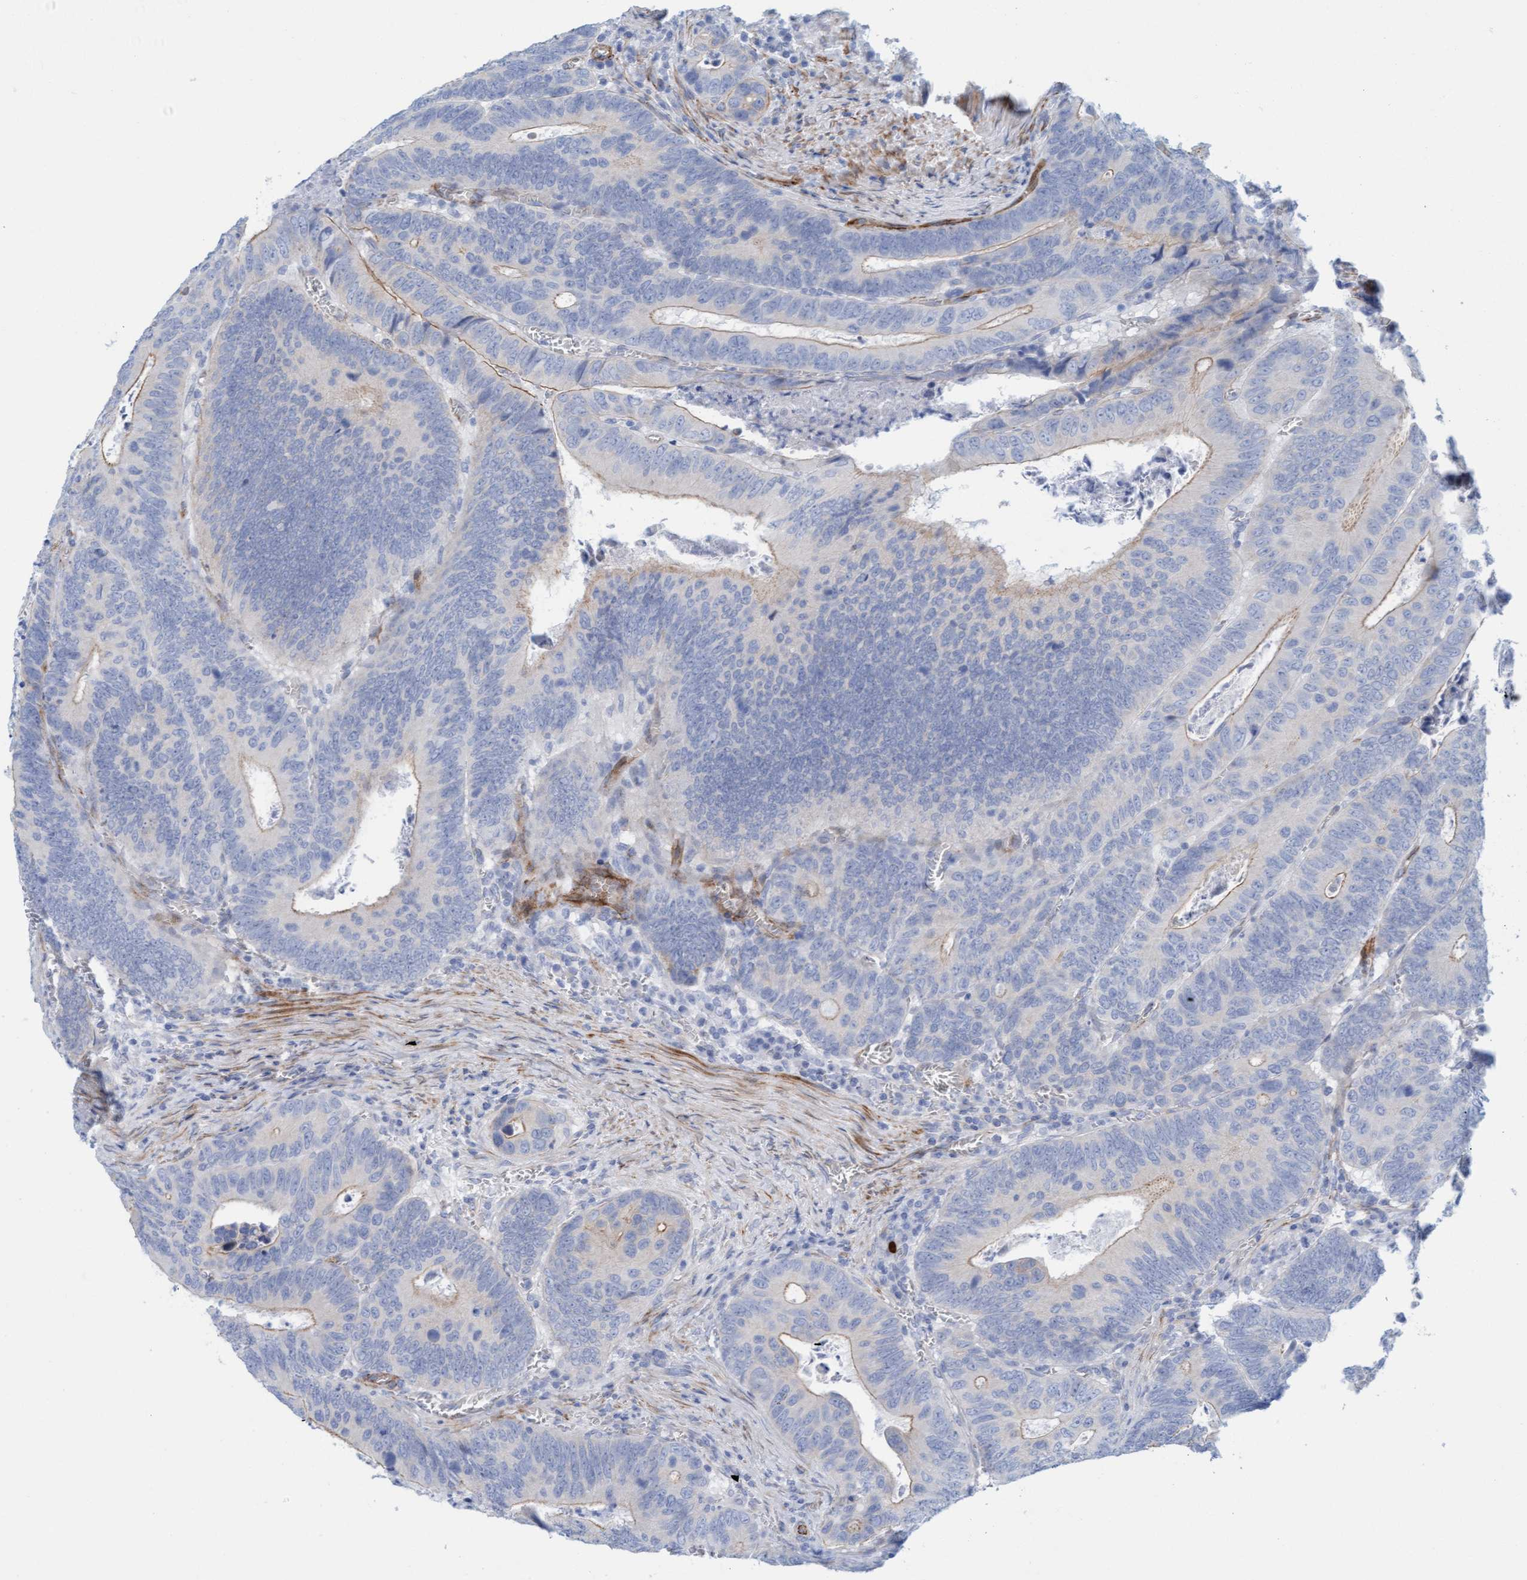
{"staining": {"intensity": "weak", "quantity": "<25%", "location": "cytoplasmic/membranous"}, "tissue": "colorectal cancer", "cell_type": "Tumor cells", "image_type": "cancer", "snomed": [{"axis": "morphology", "description": "Inflammation, NOS"}, {"axis": "morphology", "description": "Adenocarcinoma, NOS"}, {"axis": "topography", "description": "Colon"}], "caption": "The histopathology image shows no significant staining in tumor cells of colorectal adenocarcinoma.", "gene": "MTFR1", "patient": {"sex": "male", "age": 72}}